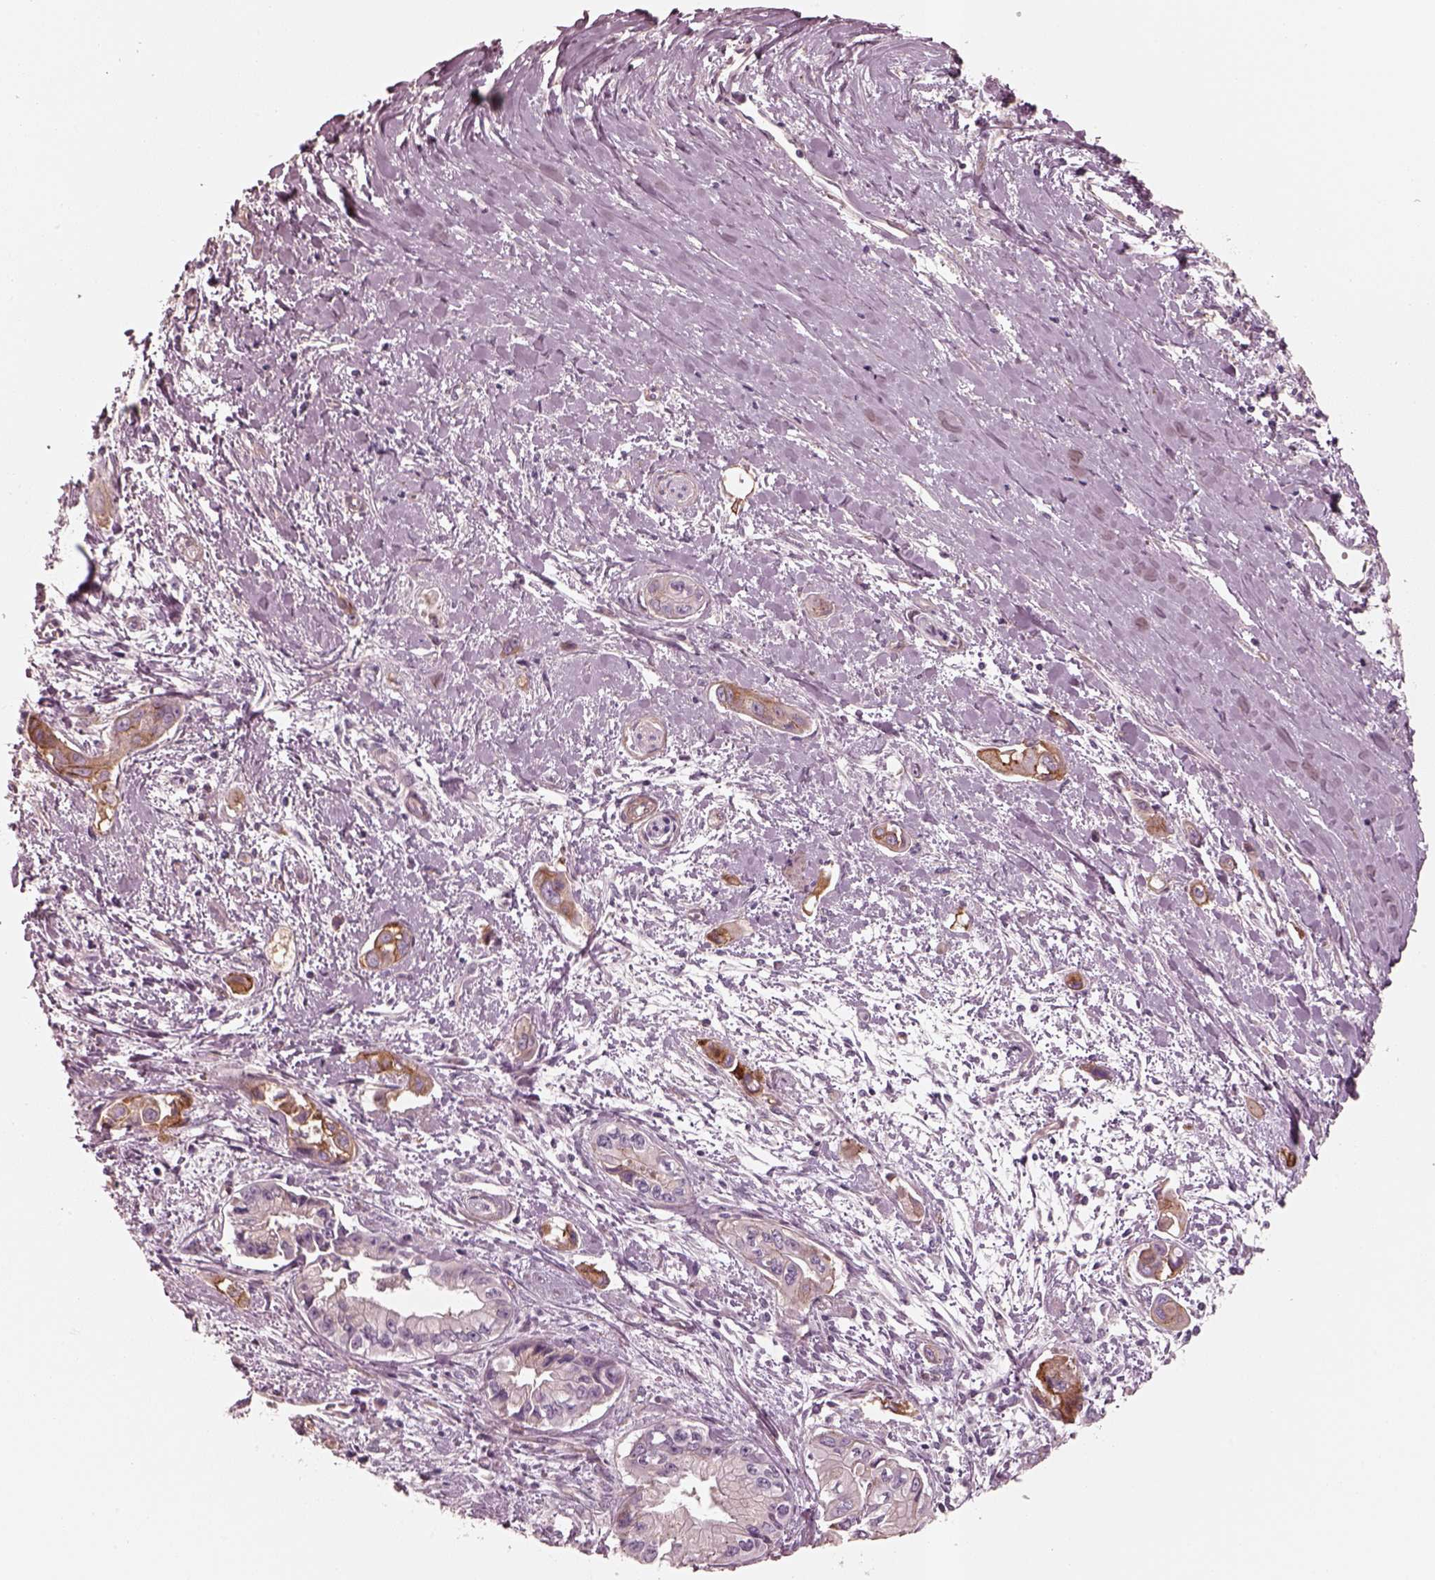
{"staining": {"intensity": "negative", "quantity": "none", "location": "none"}, "tissue": "pancreatic cancer", "cell_type": "Tumor cells", "image_type": "cancer", "snomed": [{"axis": "morphology", "description": "Adenocarcinoma, NOS"}, {"axis": "topography", "description": "Pancreas"}], "caption": "The image displays no significant staining in tumor cells of pancreatic adenocarcinoma.", "gene": "CRYM", "patient": {"sex": "male", "age": 60}}